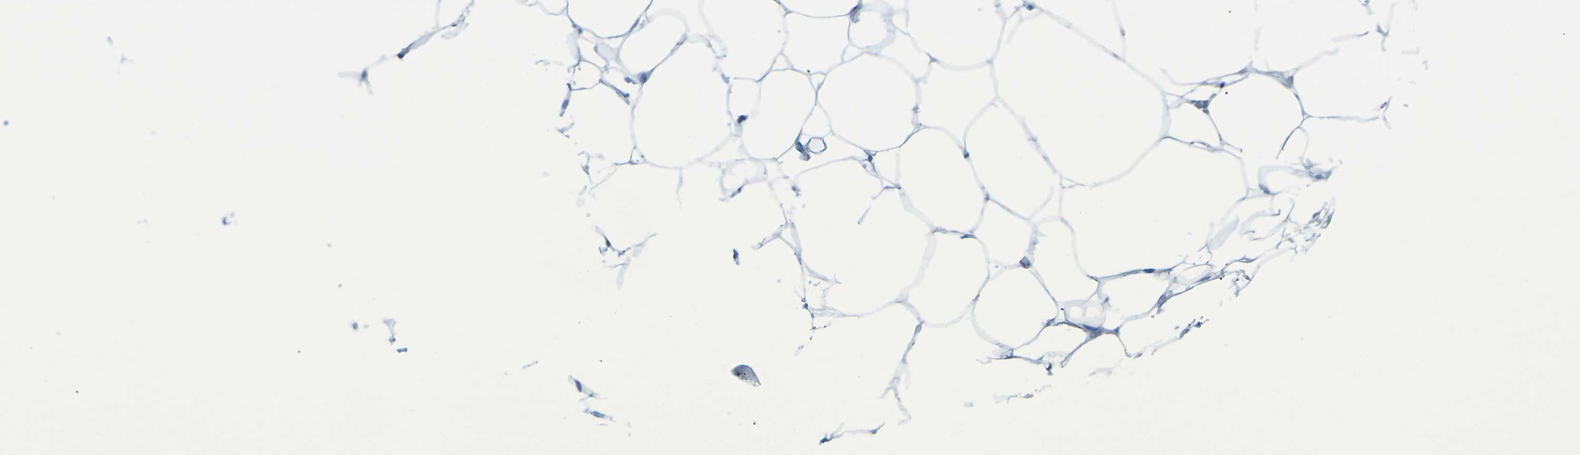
{"staining": {"intensity": "negative", "quantity": "none", "location": "none"}, "tissue": "adipose tissue", "cell_type": "Adipocytes", "image_type": "normal", "snomed": [{"axis": "morphology", "description": "Normal tissue, NOS"}, {"axis": "topography", "description": "Breast"}, {"axis": "topography", "description": "Adipose tissue"}], "caption": "Benign adipose tissue was stained to show a protein in brown. There is no significant expression in adipocytes. Brightfield microscopy of immunohistochemistry stained with DAB (brown) and hematoxylin (blue), captured at high magnification.", "gene": "CDH16", "patient": {"sex": "female", "age": 25}}